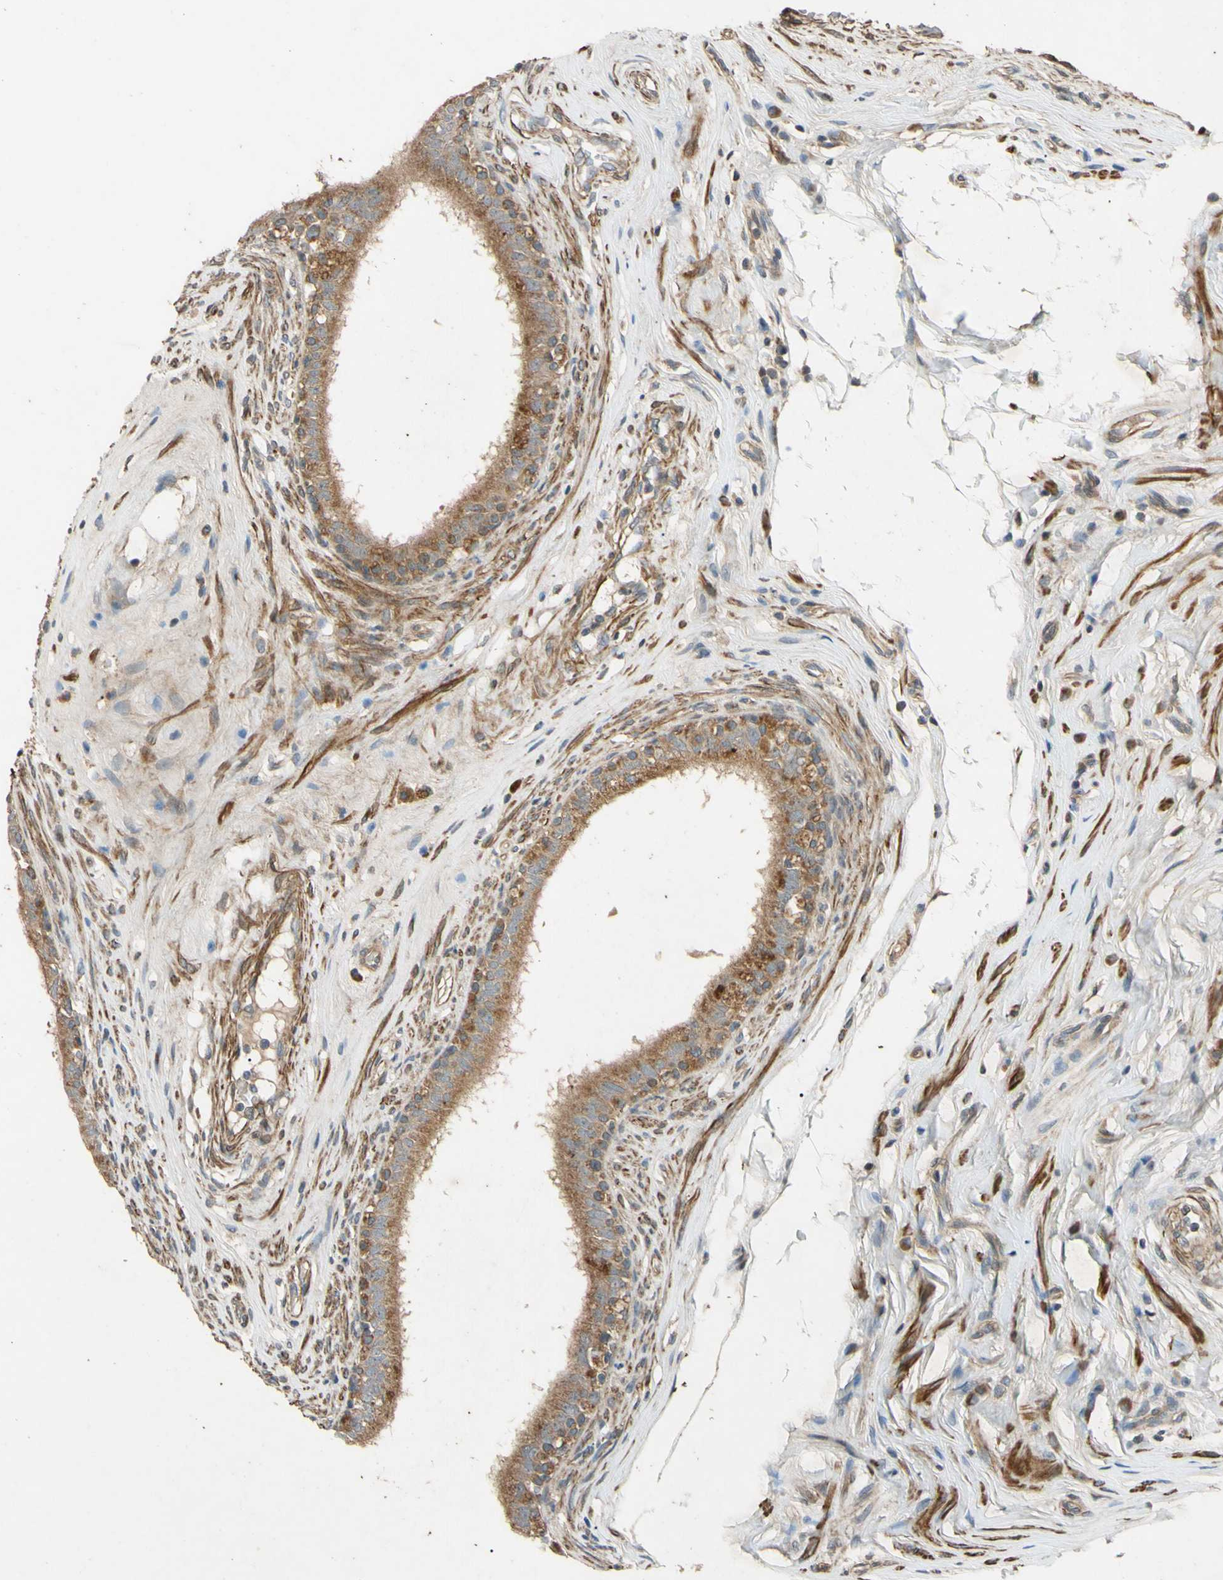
{"staining": {"intensity": "moderate", "quantity": ">75%", "location": "cytoplasmic/membranous"}, "tissue": "epididymis", "cell_type": "Glandular cells", "image_type": "normal", "snomed": [{"axis": "morphology", "description": "Normal tissue, NOS"}, {"axis": "morphology", "description": "Inflammation, NOS"}, {"axis": "topography", "description": "Epididymis"}], "caption": "This histopathology image exhibits unremarkable epididymis stained with immunohistochemistry (IHC) to label a protein in brown. The cytoplasmic/membranous of glandular cells show moderate positivity for the protein. Nuclei are counter-stained blue.", "gene": "PARD6A", "patient": {"sex": "male", "age": 84}}